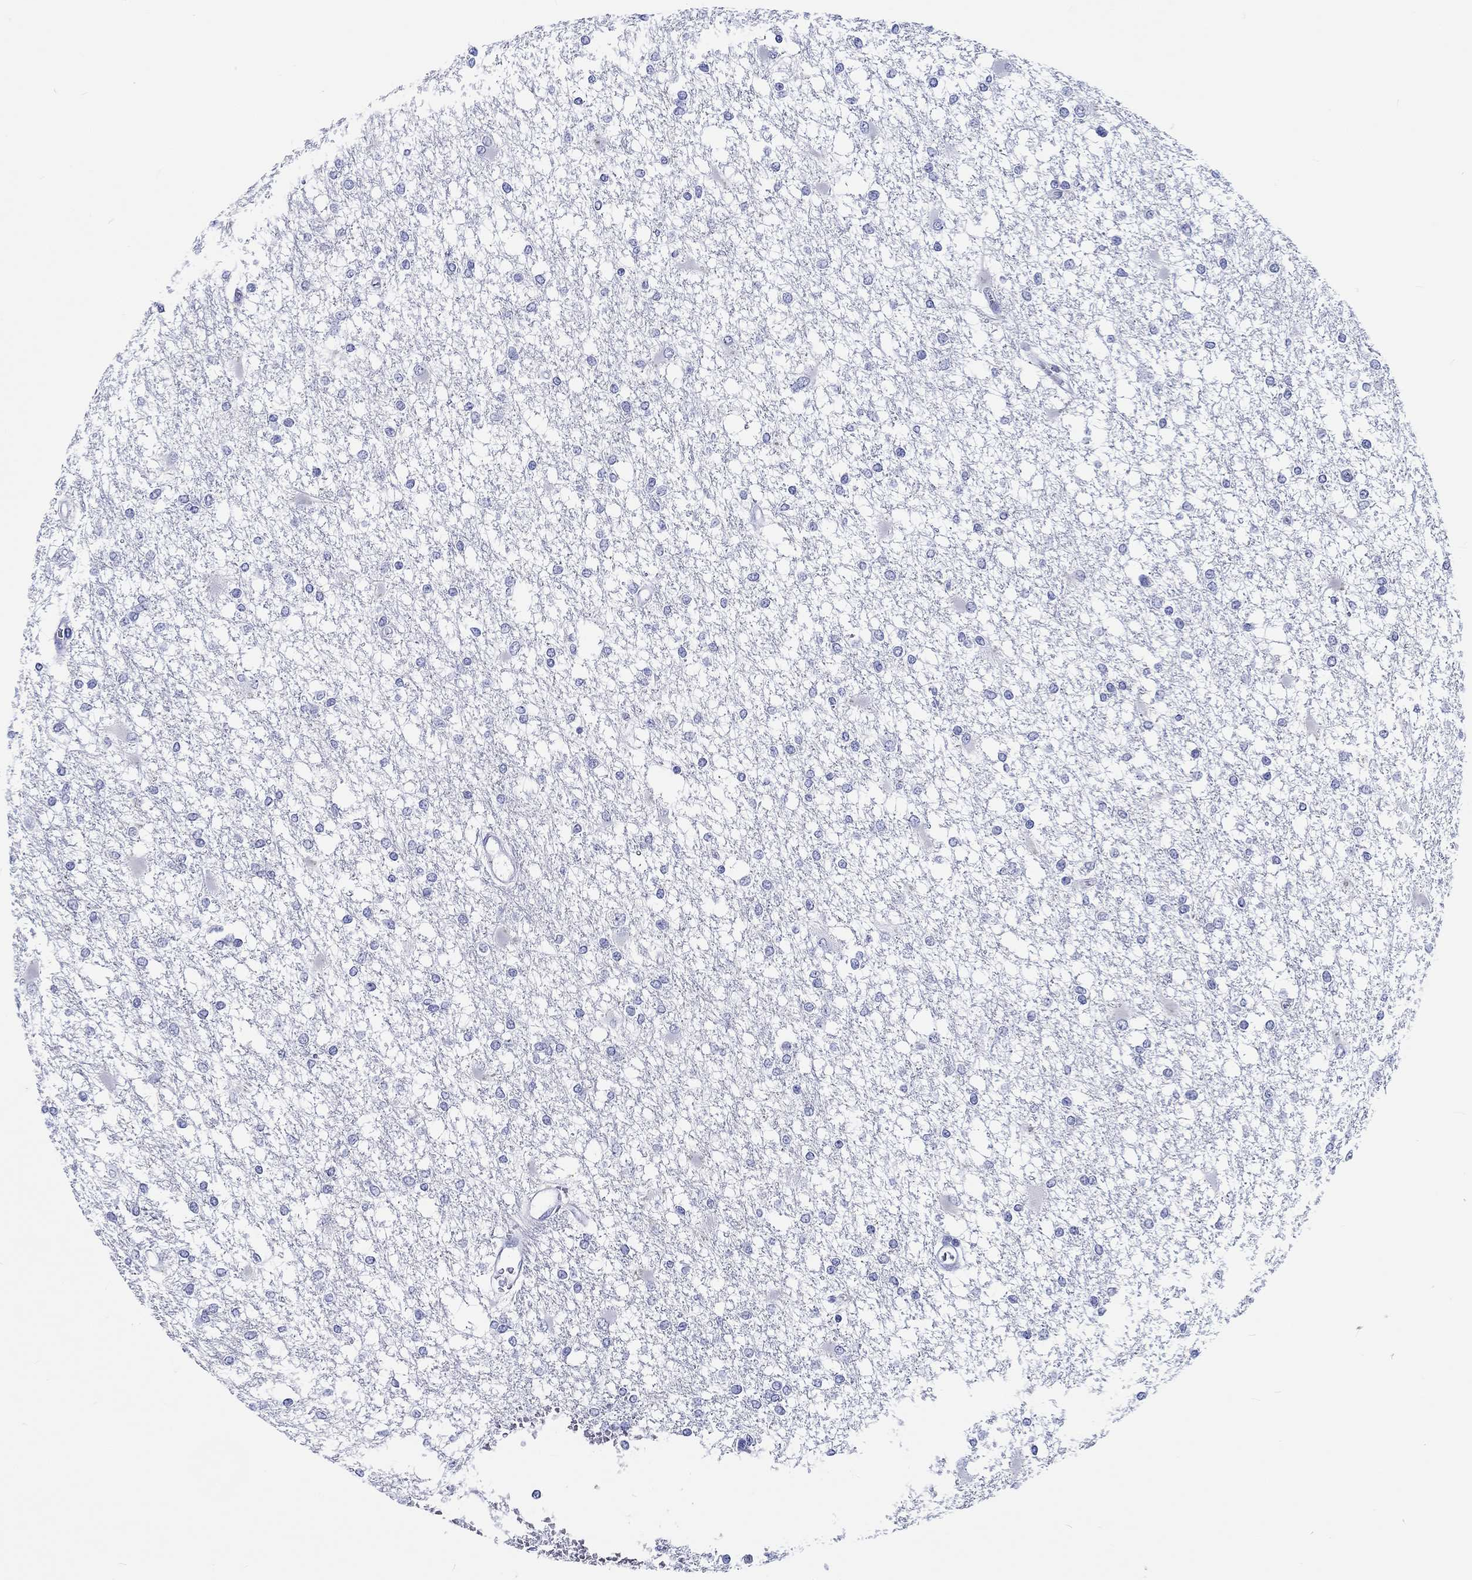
{"staining": {"intensity": "negative", "quantity": "none", "location": "none"}, "tissue": "glioma", "cell_type": "Tumor cells", "image_type": "cancer", "snomed": [{"axis": "morphology", "description": "Glioma, malignant, High grade"}, {"axis": "topography", "description": "Cerebral cortex"}], "caption": "The immunohistochemistry (IHC) micrograph has no significant staining in tumor cells of glioma tissue.", "gene": "H1-1", "patient": {"sex": "male", "age": 79}}